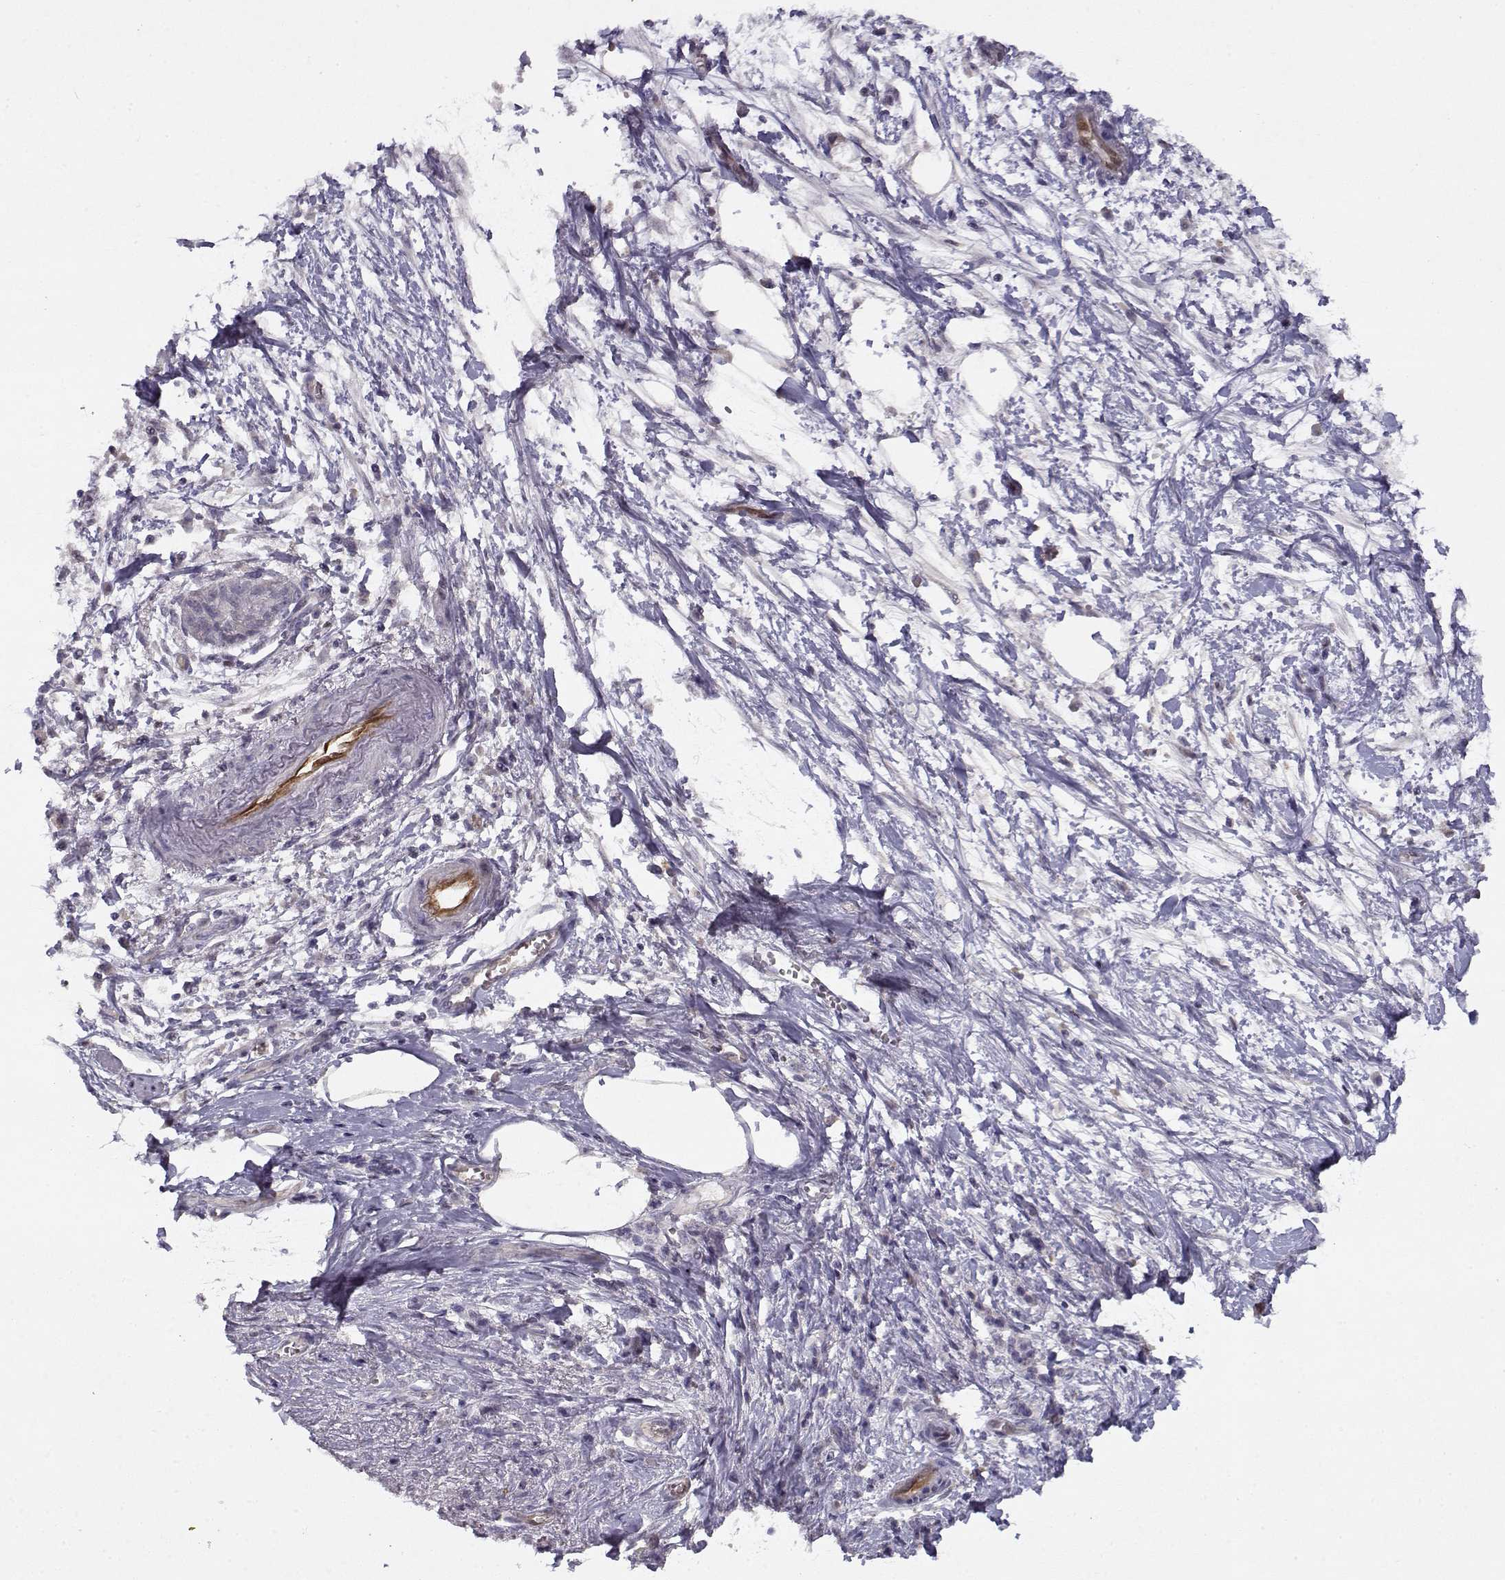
{"staining": {"intensity": "negative", "quantity": "none", "location": "none"}, "tissue": "pancreatic cancer", "cell_type": "Tumor cells", "image_type": "cancer", "snomed": [{"axis": "morphology", "description": "Normal tissue, NOS"}, {"axis": "morphology", "description": "Adenocarcinoma, NOS"}, {"axis": "topography", "description": "Lymph node"}, {"axis": "topography", "description": "Pancreas"}], "caption": "DAB (3,3'-diaminobenzidine) immunohistochemical staining of human adenocarcinoma (pancreatic) exhibits no significant staining in tumor cells. The staining was performed using DAB (3,3'-diaminobenzidine) to visualize the protein expression in brown, while the nuclei were stained in blue with hematoxylin (Magnification: 20x).", "gene": "BMX", "patient": {"sex": "female", "age": 58}}